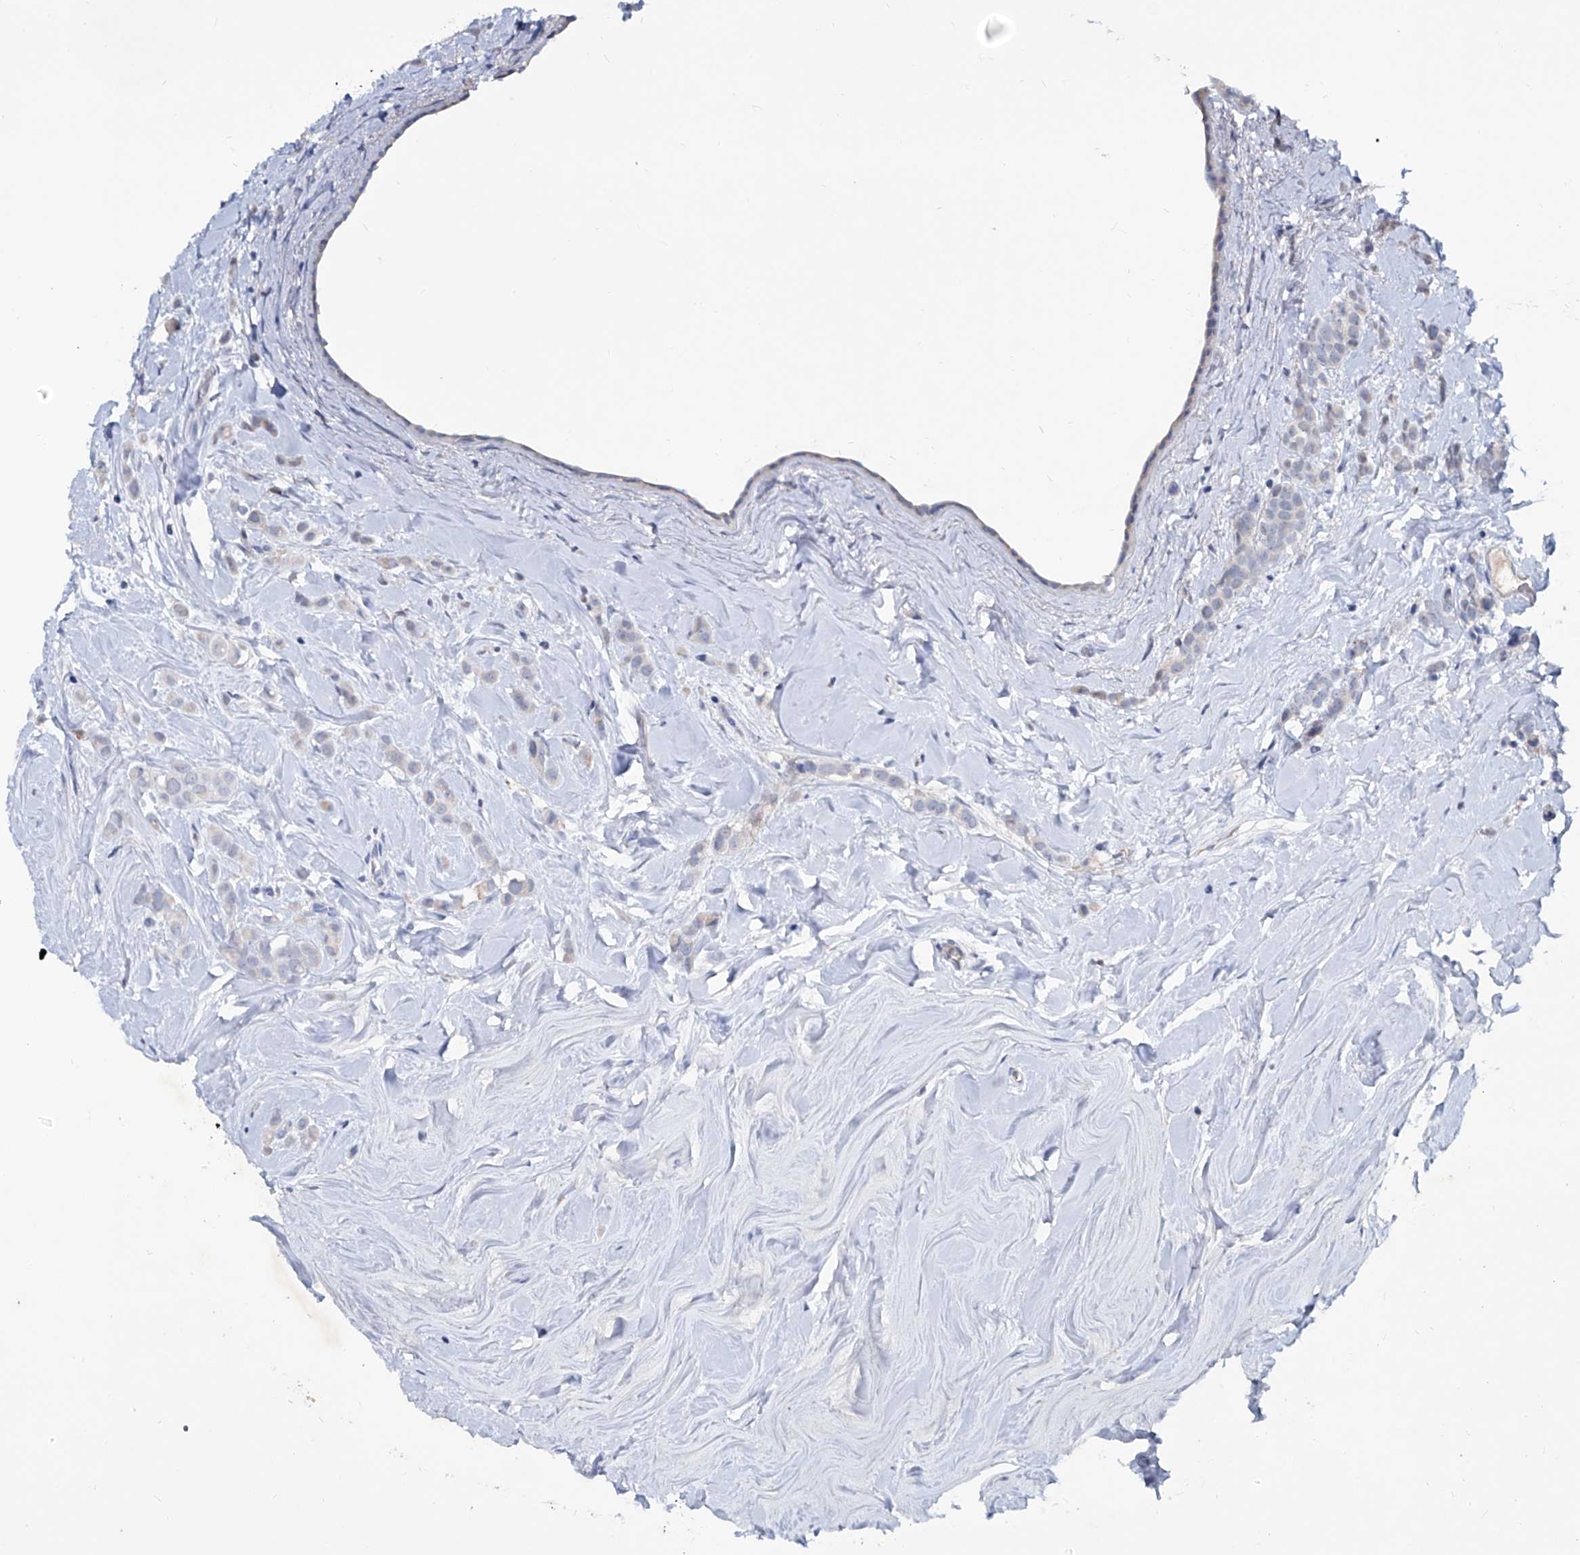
{"staining": {"intensity": "negative", "quantity": "none", "location": "none"}, "tissue": "breast cancer", "cell_type": "Tumor cells", "image_type": "cancer", "snomed": [{"axis": "morphology", "description": "Lobular carcinoma"}, {"axis": "topography", "description": "Breast"}], "caption": "Immunohistochemistry (IHC) photomicrograph of neoplastic tissue: breast cancer (lobular carcinoma) stained with DAB reveals no significant protein positivity in tumor cells. (Stains: DAB IHC with hematoxylin counter stain, Microscopy: brightfield microscopy at high magnification).", "gene": "KLHL17", "patient": {"sex": "female", "age": 47}}